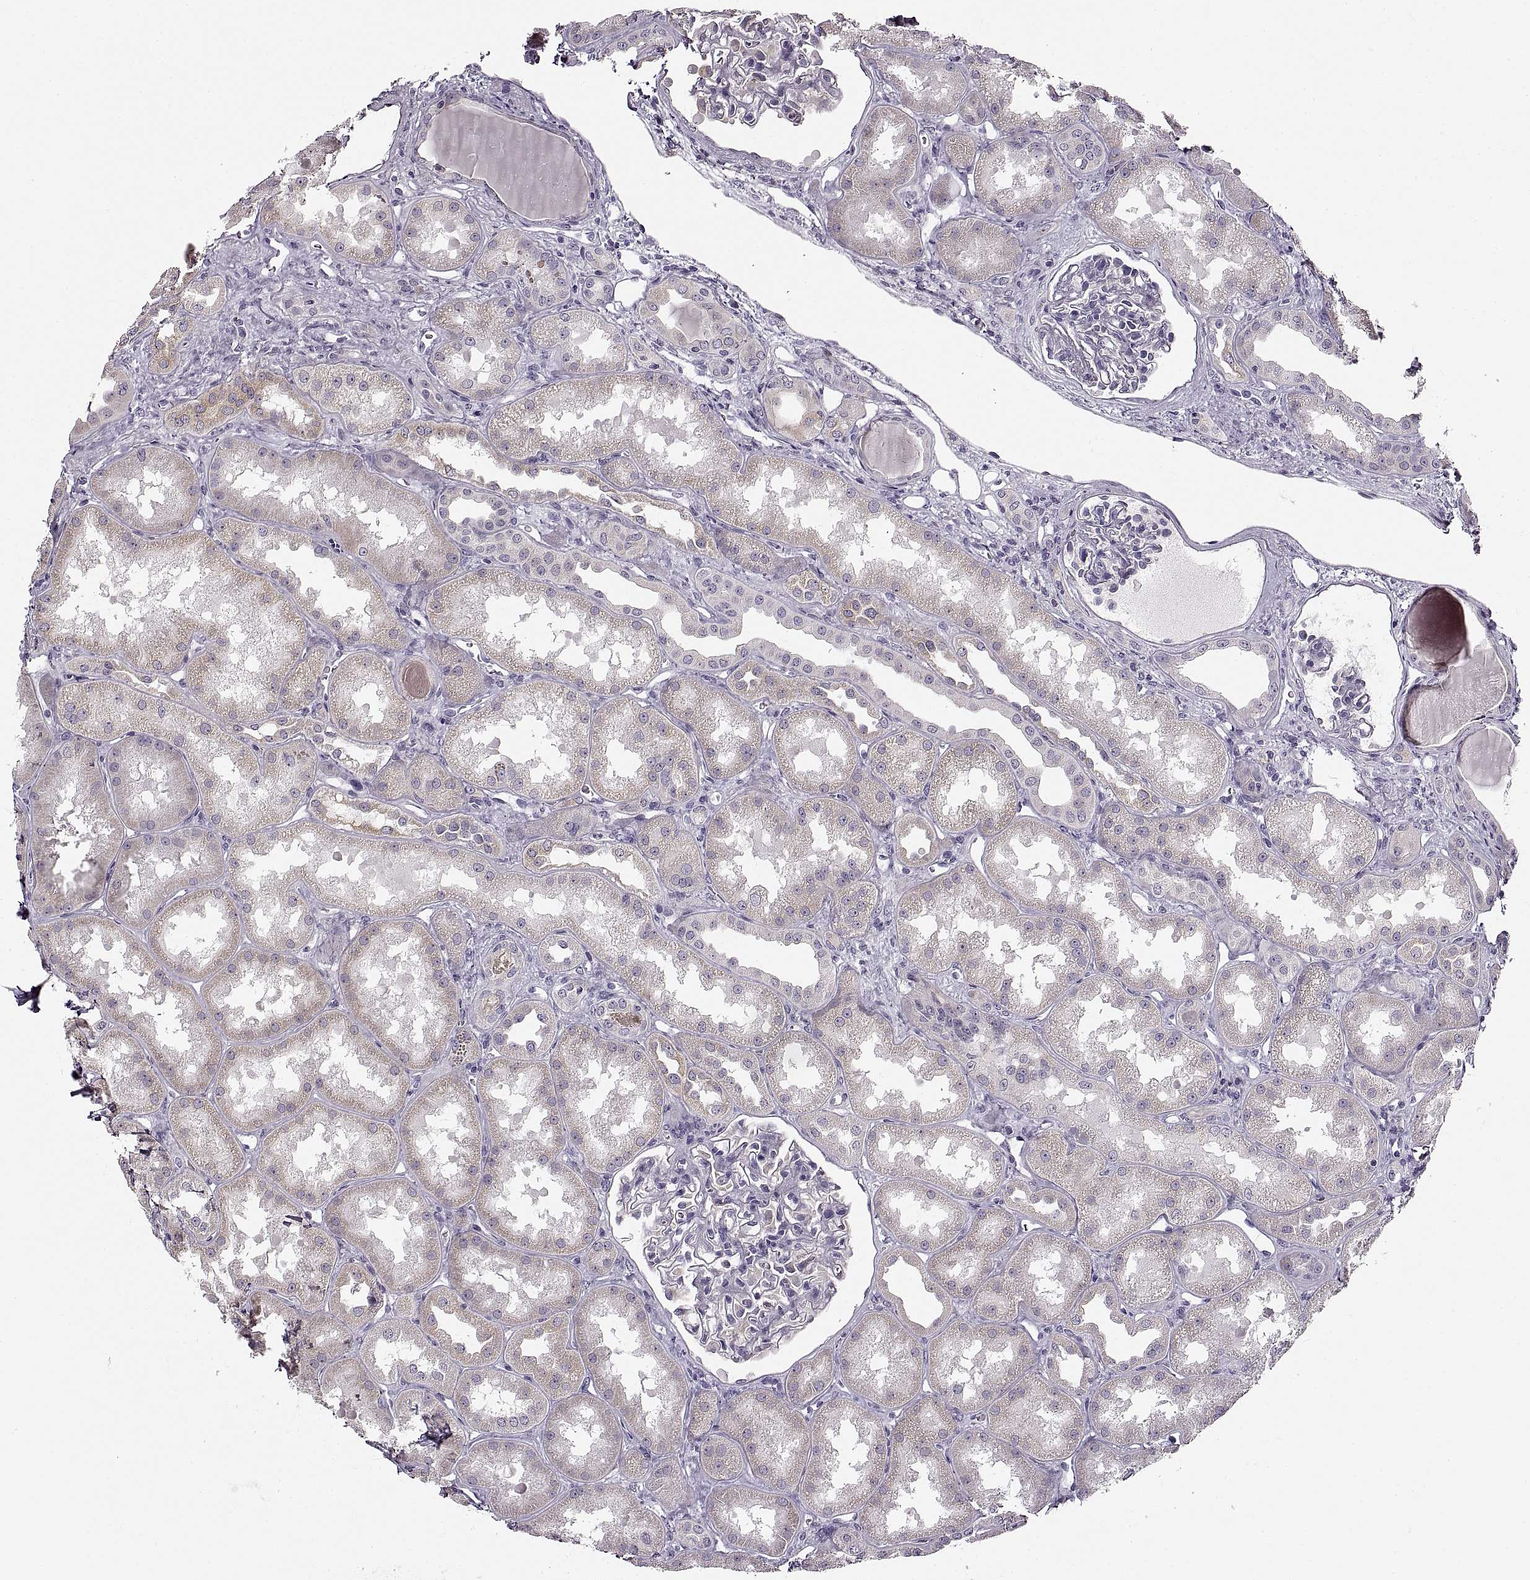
{"staining": {"intensity": "negative", "quantity": "none", "location": "none"}, "tissue": "kidney", "cell_type": "Cells in glomeruli", "image_type": "normal", "snomed": [{"axis": "morphology", "description": "Normal tissue, NOS"}, {"axis": "topography", "description": "Kidney"}], "caption": "This is an immunohistochemistry photomicrograph of unremarkable kidney. There is no expression in cells in glomeruli.", "gene": "CNTN1", "patient": {"sex": "male", "age": 61}}